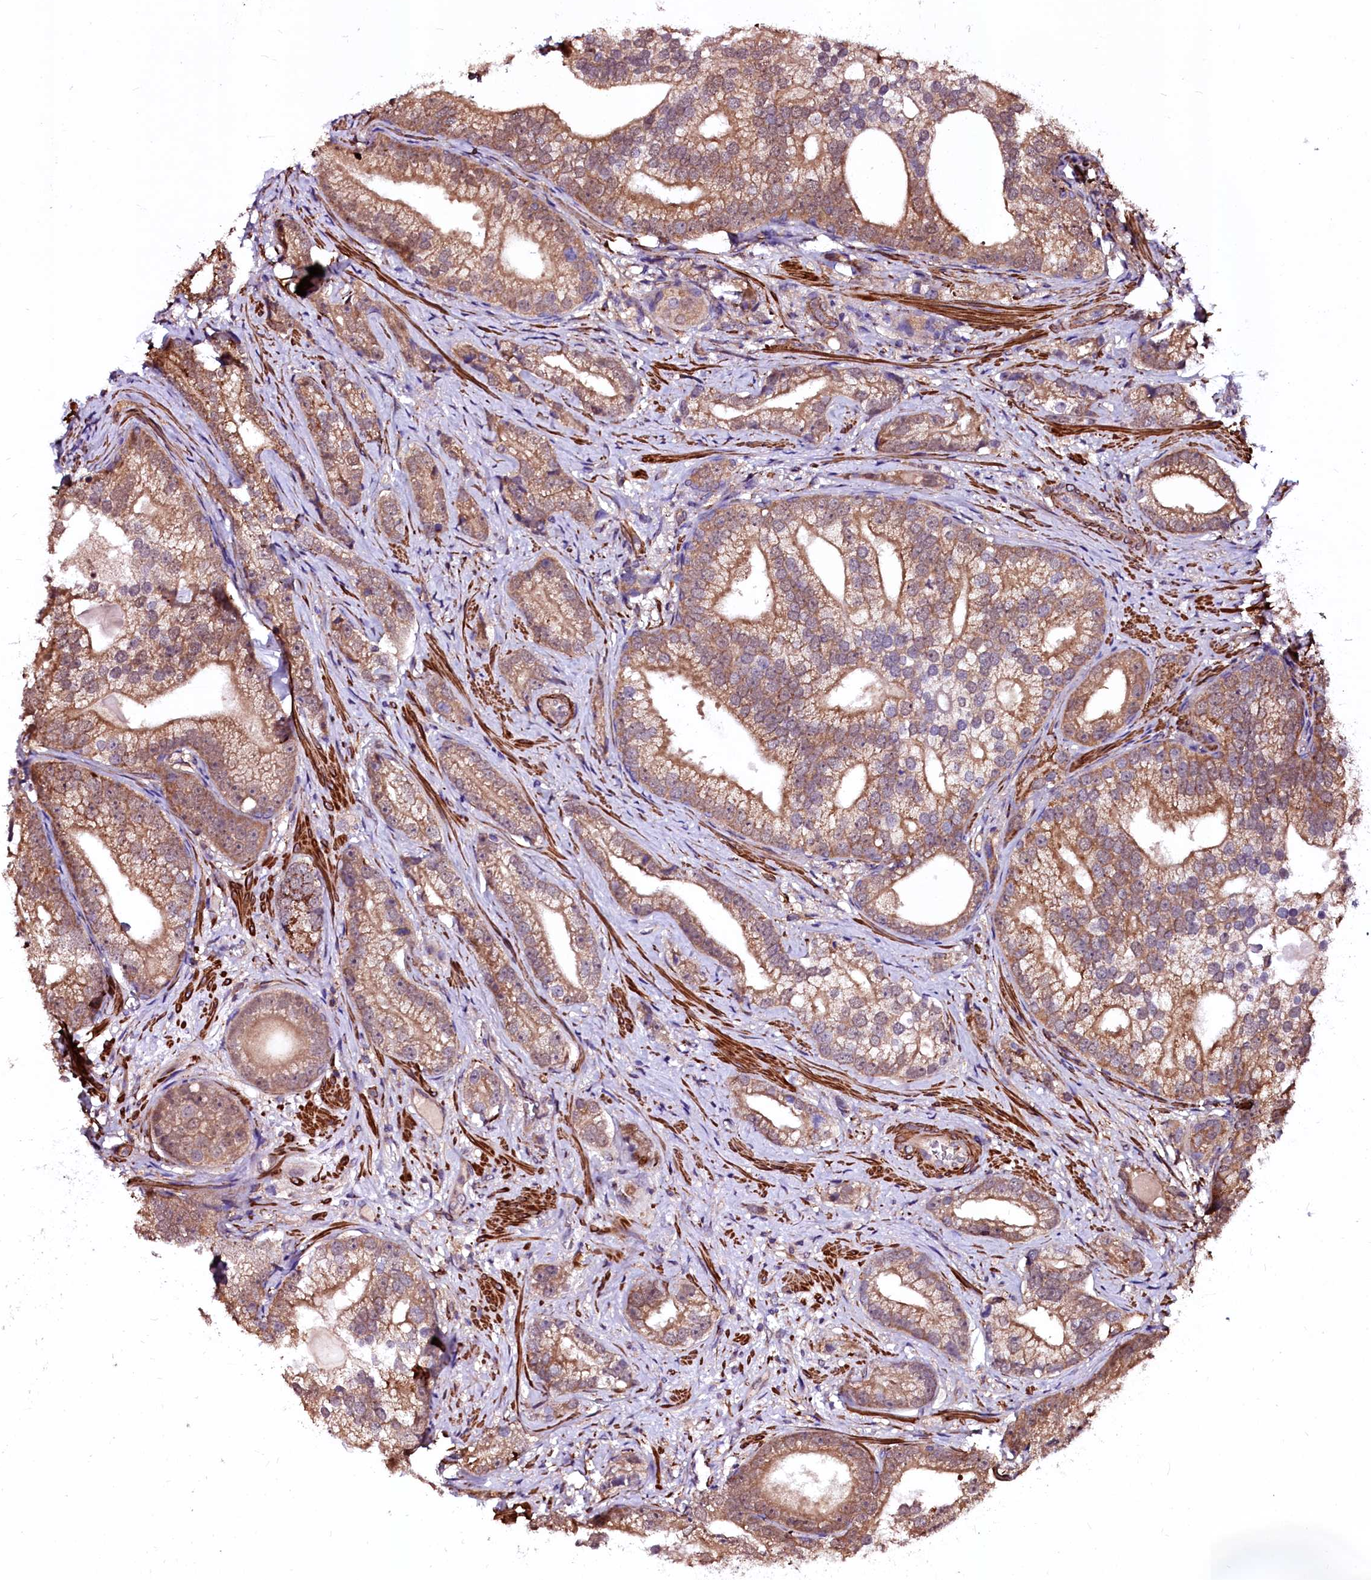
{"staining": {"intensity": "moderate", "quantity": ">75%", "location": "cytoplasmic/membranous"}, "tissue": "prostate cancer", "cell_type": "Tumor cells", "image_type": "cancer", "snomed": [{"axis": "morphology", "description": "Adenocarcinoma, High grade"}, {"axis": "topography", "description": "Prostate"}], "caption": "IHC staining of prostate cancer (high-grade adenocarcinoma), which exhibits medium levels of moderate cytoplasmic/membranous expression in about >75% of tumor cells indicating moderate cytoplasmic/membranous protein expression. The staining was performed using DAB (3,3'-diaminobenzidine) (brown) for protein detection and nuclei were counterstained in hematoxylin (blue).", "gene": "N4BP1", "patient": {"sex": "male", "age": 75}}